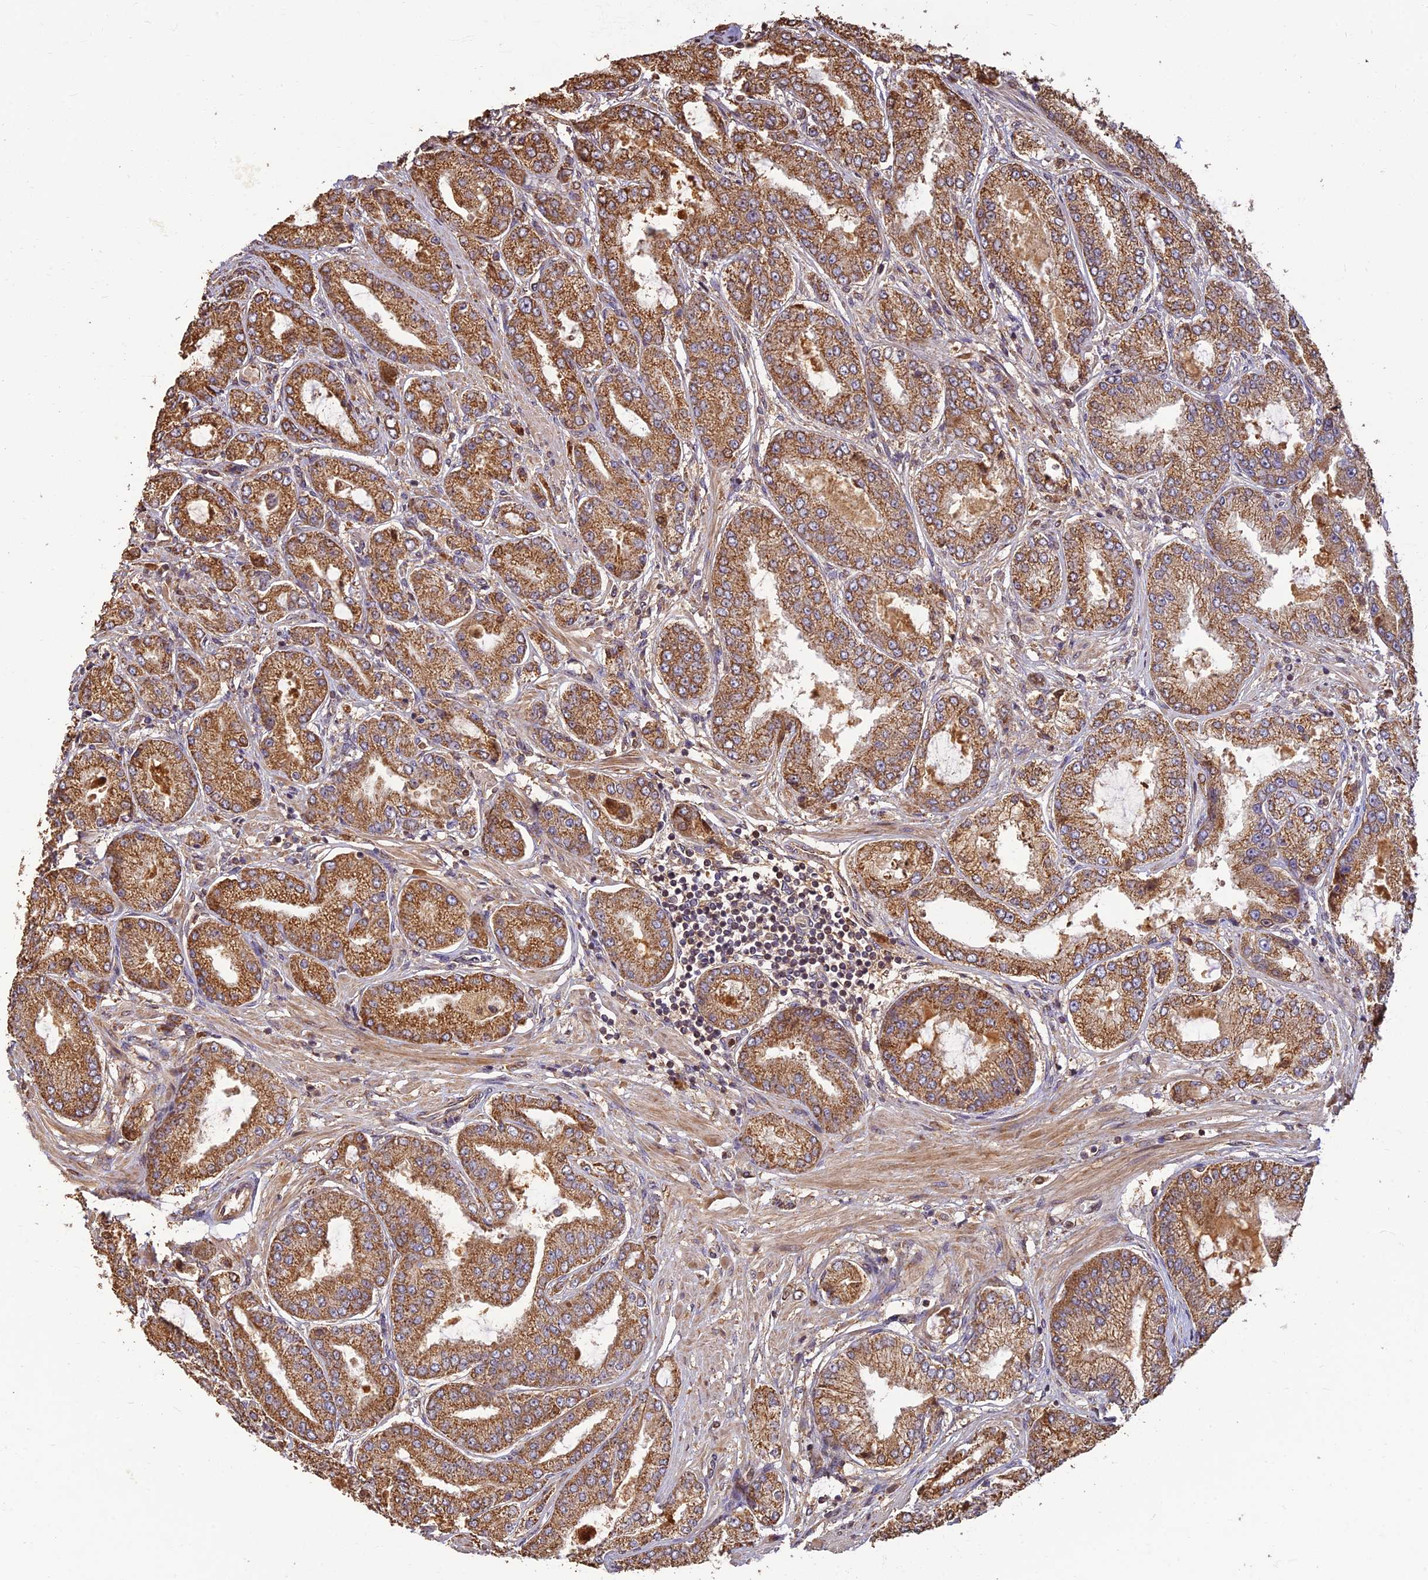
{"staining": {"intensity": "moderate", "quantity": ">75%", "location": "cytoplasmic/membranous"}, "tissue": "prostate cancer", "cell_type": "Tumor cells", "image_type": "cancer", "snomed": [{"axis": "morphology", "description": "Adenocarcinoma, High grade"}, {"axis": "topography", "description": "Prostate"}], "caption": "IHC staining of prostate high-grade adenocarcinoma, which exhibits medium levels of moderate cytoplasmic/membranous staining in approximately >75% of tumor cells indicating moderate cytoplasmic/membranous protein staining. The staining was performed using DAB (3,3'-diaminobenzidine) (brown) for protein detection and nuclei were counterstained in hematoxylin (blue).", "gene": "CORO1C", "patient": {"sex": "male", "age": 71}}